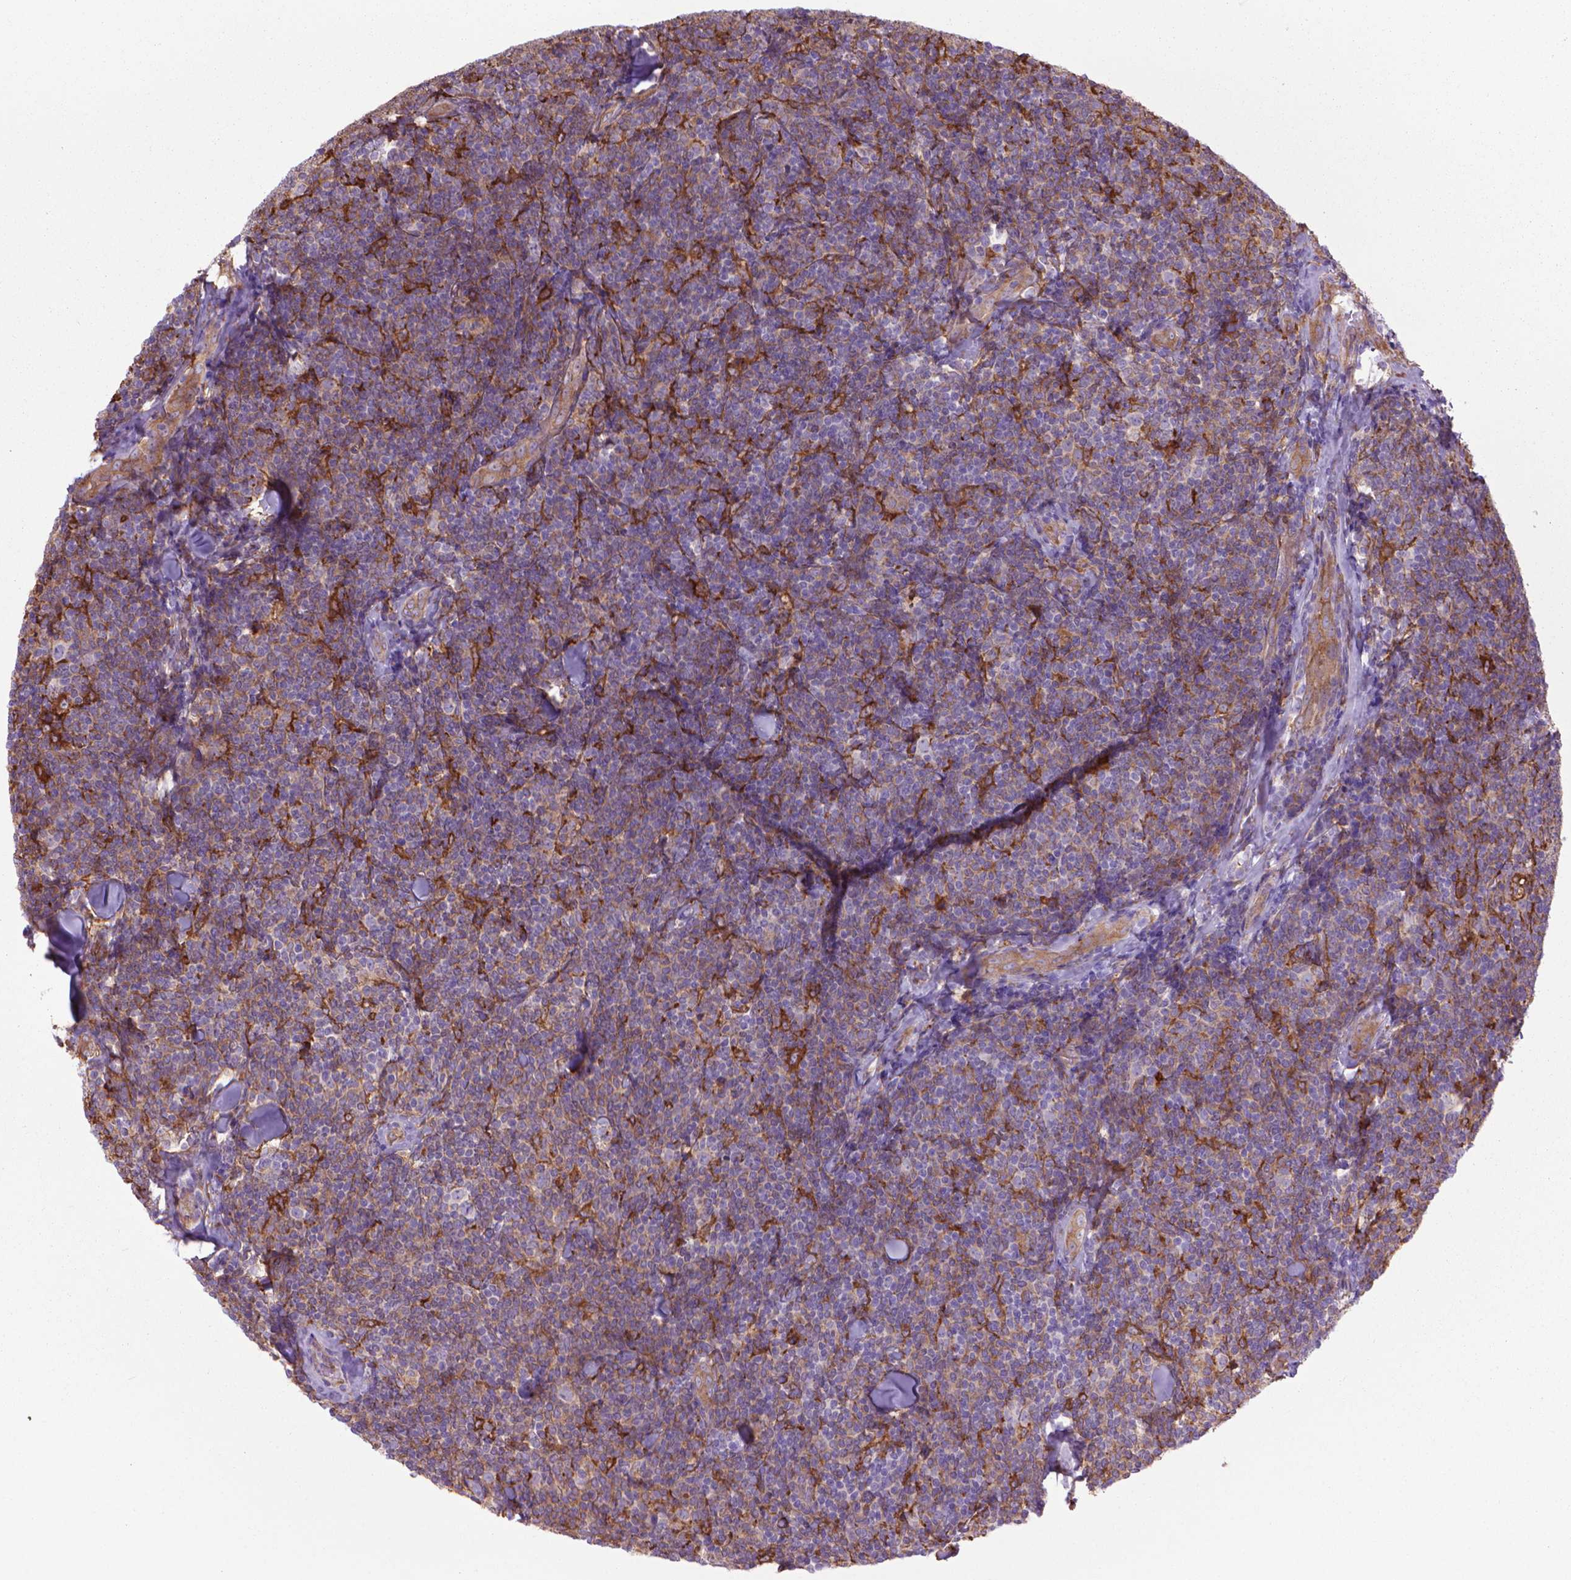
{"staining": {"intensity": "weak", "quantity": "<25%", "location": "cytoplasmic/membranous"}, "tissue": "lymphoma", "cell_type": "Tumor cells", "image_type": "cancer", "snomed": [{"axis": "morphology", "description": "Malignant lymphoma, non-Hodgkin's type, Low grade"}, {"axis": "topography", "description": "Lymph node"}], "caption": "Immunohistochemical staining of lymphoma demonstrates no significant expression in tumor cells. (DAB immunohistochemistry (IHC) with hematoxylin counter stain).", "gene": "CORO1B", "patient": {"sex": "female", "age": 56}}